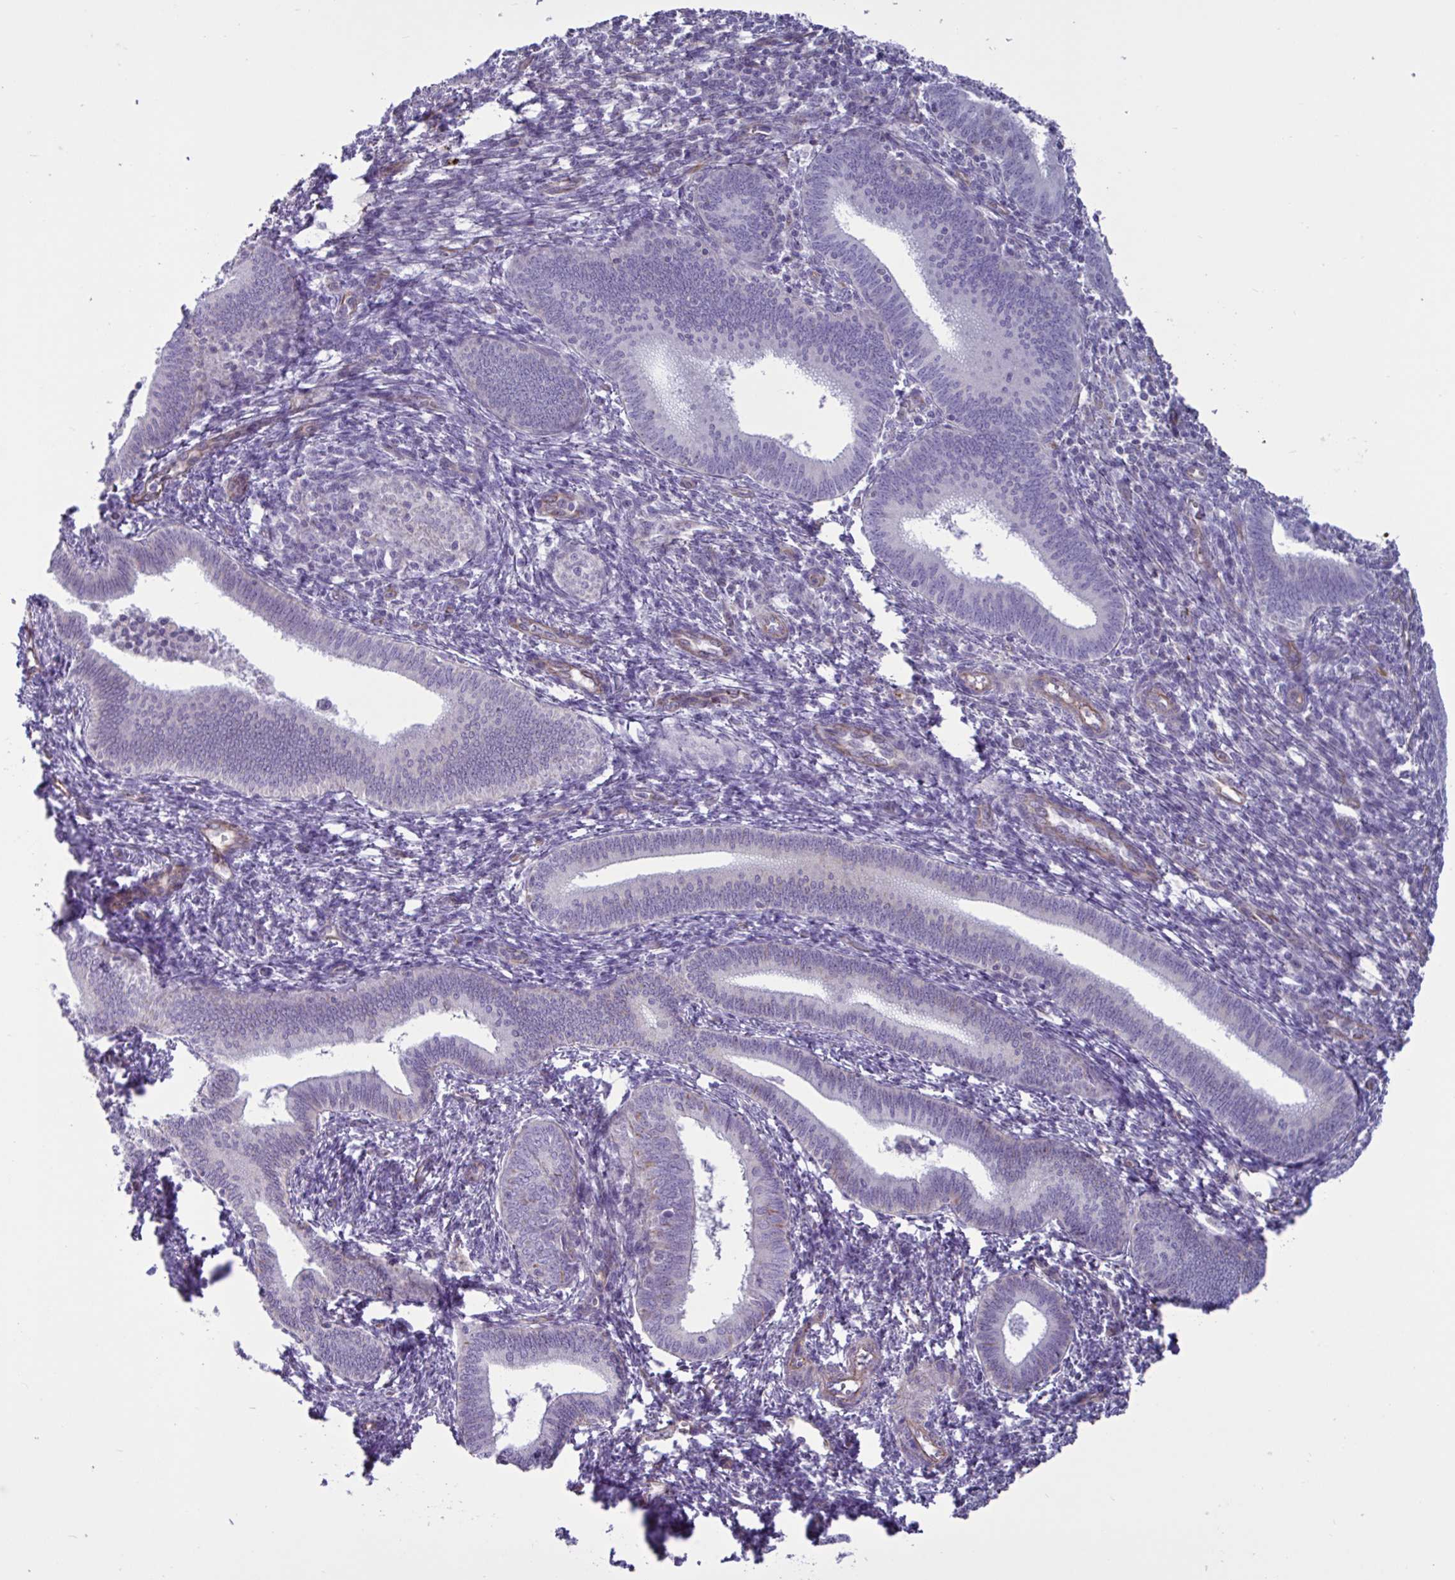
{"staining": {"intensity": "negative", "quantity": "none", "location": "none"}, "tissue": "endometrium", "cell_type": "Cells in endometrial stroma", "image_type": "normal", "snomed": [{"axis": "morphology", "description": "Normal tissue, NOS"}, {"axis": "topography", "description": "Endometrium"}], "caption": "DAB (3,3'-diaminobenzidine) immunohistochemical staining of unremarkable human endometrium shows no significant staining in cells in endometrial stroma. Nuclei are stained in blue.", "gene": "TMEM86B", "patient": {"sex": "female", "age": 41}}